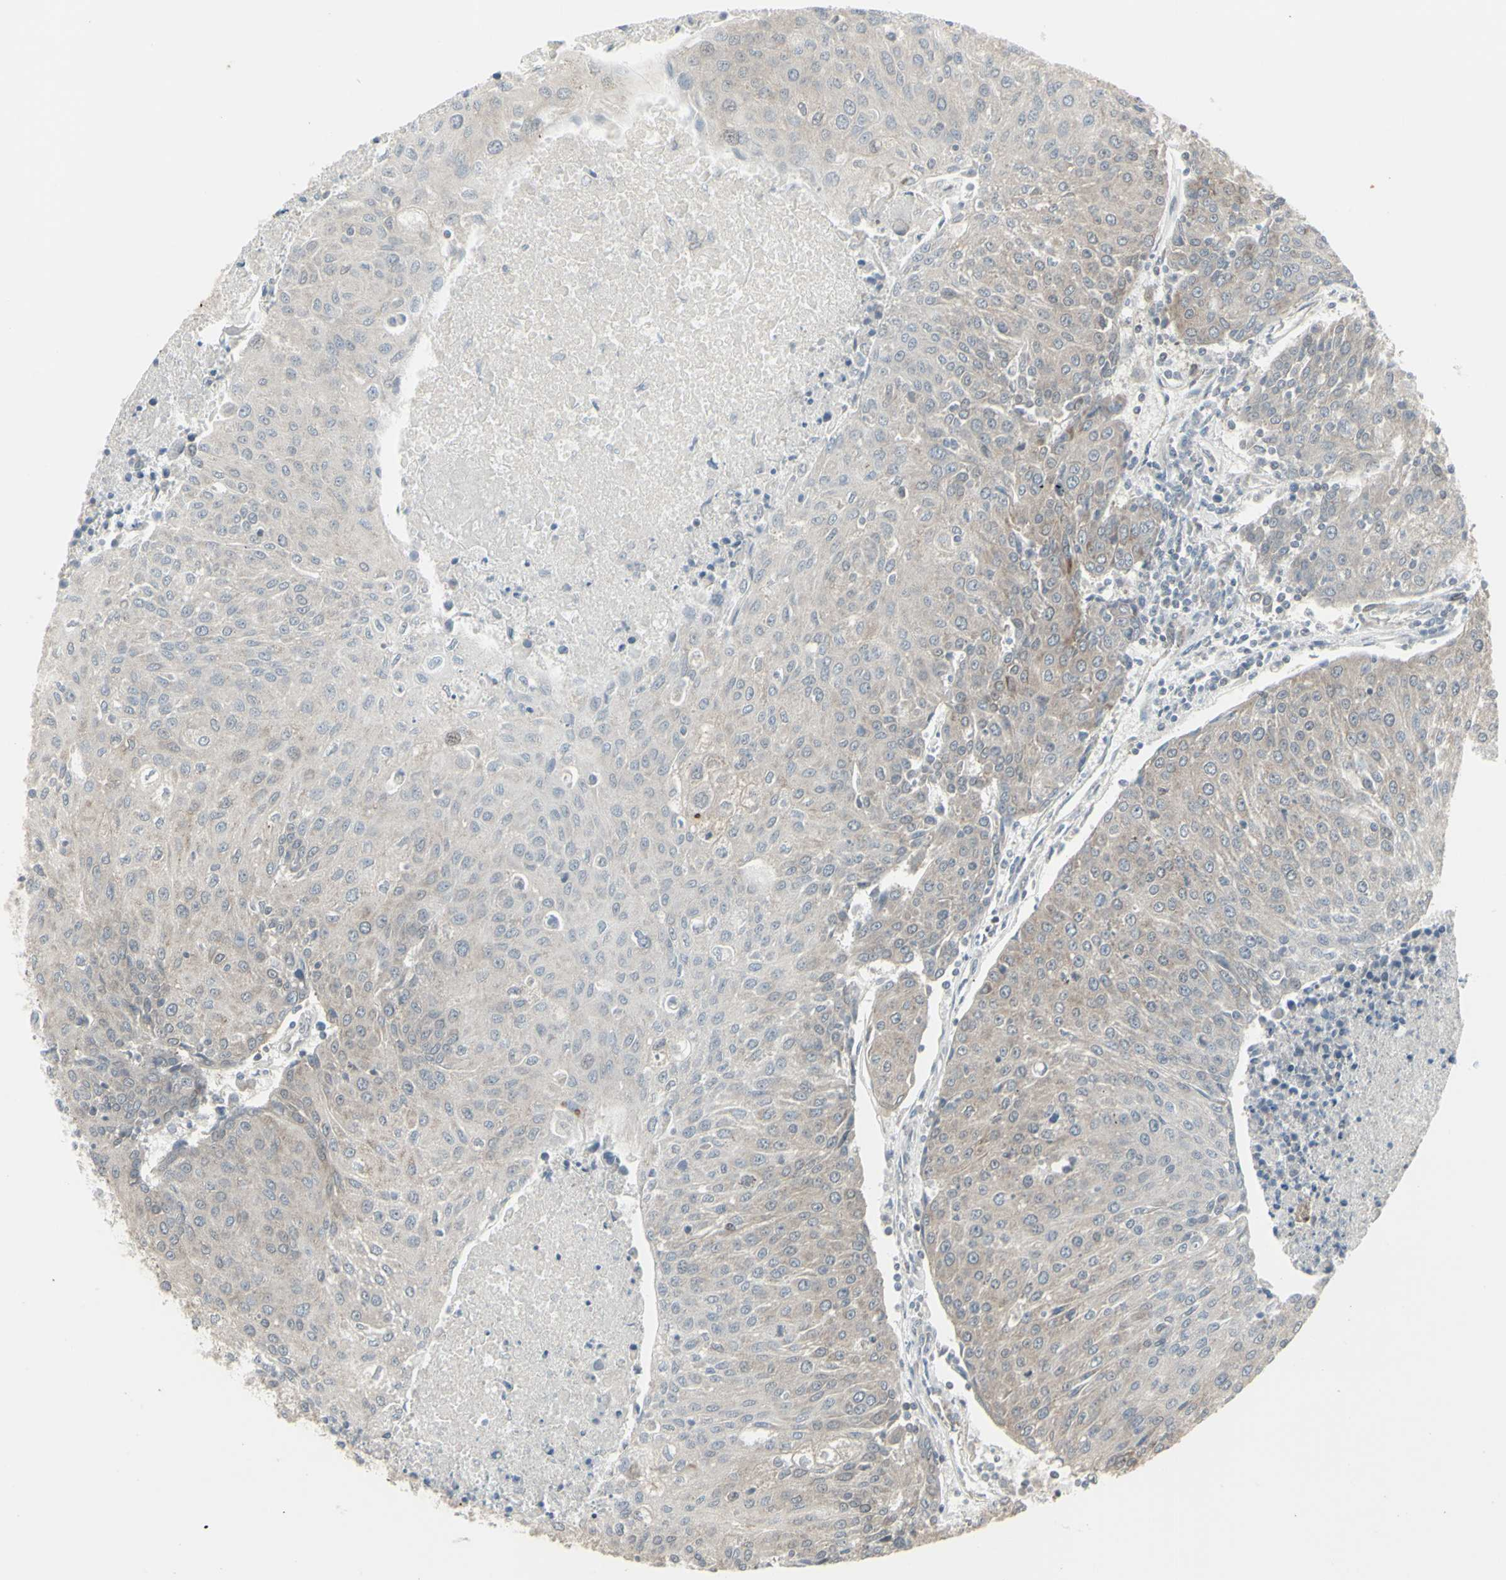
{"staining": {"intensity": "weak", "quantity": "<25%", "location": "cytoplasmic/membranous"}, "tissue": "urothelial cancer", "cell_type": "Tumor cells", "image_type": "cancer", "snomed": [{"axis": "morphology", "description": "Urothelial carcinoma, High grade"}, {"axis": "topography", "description": "Urinary bladder"}], "caption": "High magnification brightfield microscopy of urothelial carcinoma (high-grade) stained with DAB (3,3'-diaminobenzidine) (brown) and counterstained with hematoxylin (blue): tumor cells show no significant expression.", "gene": "DTX3L", "patient": {"sex": "female", "age": 85}}